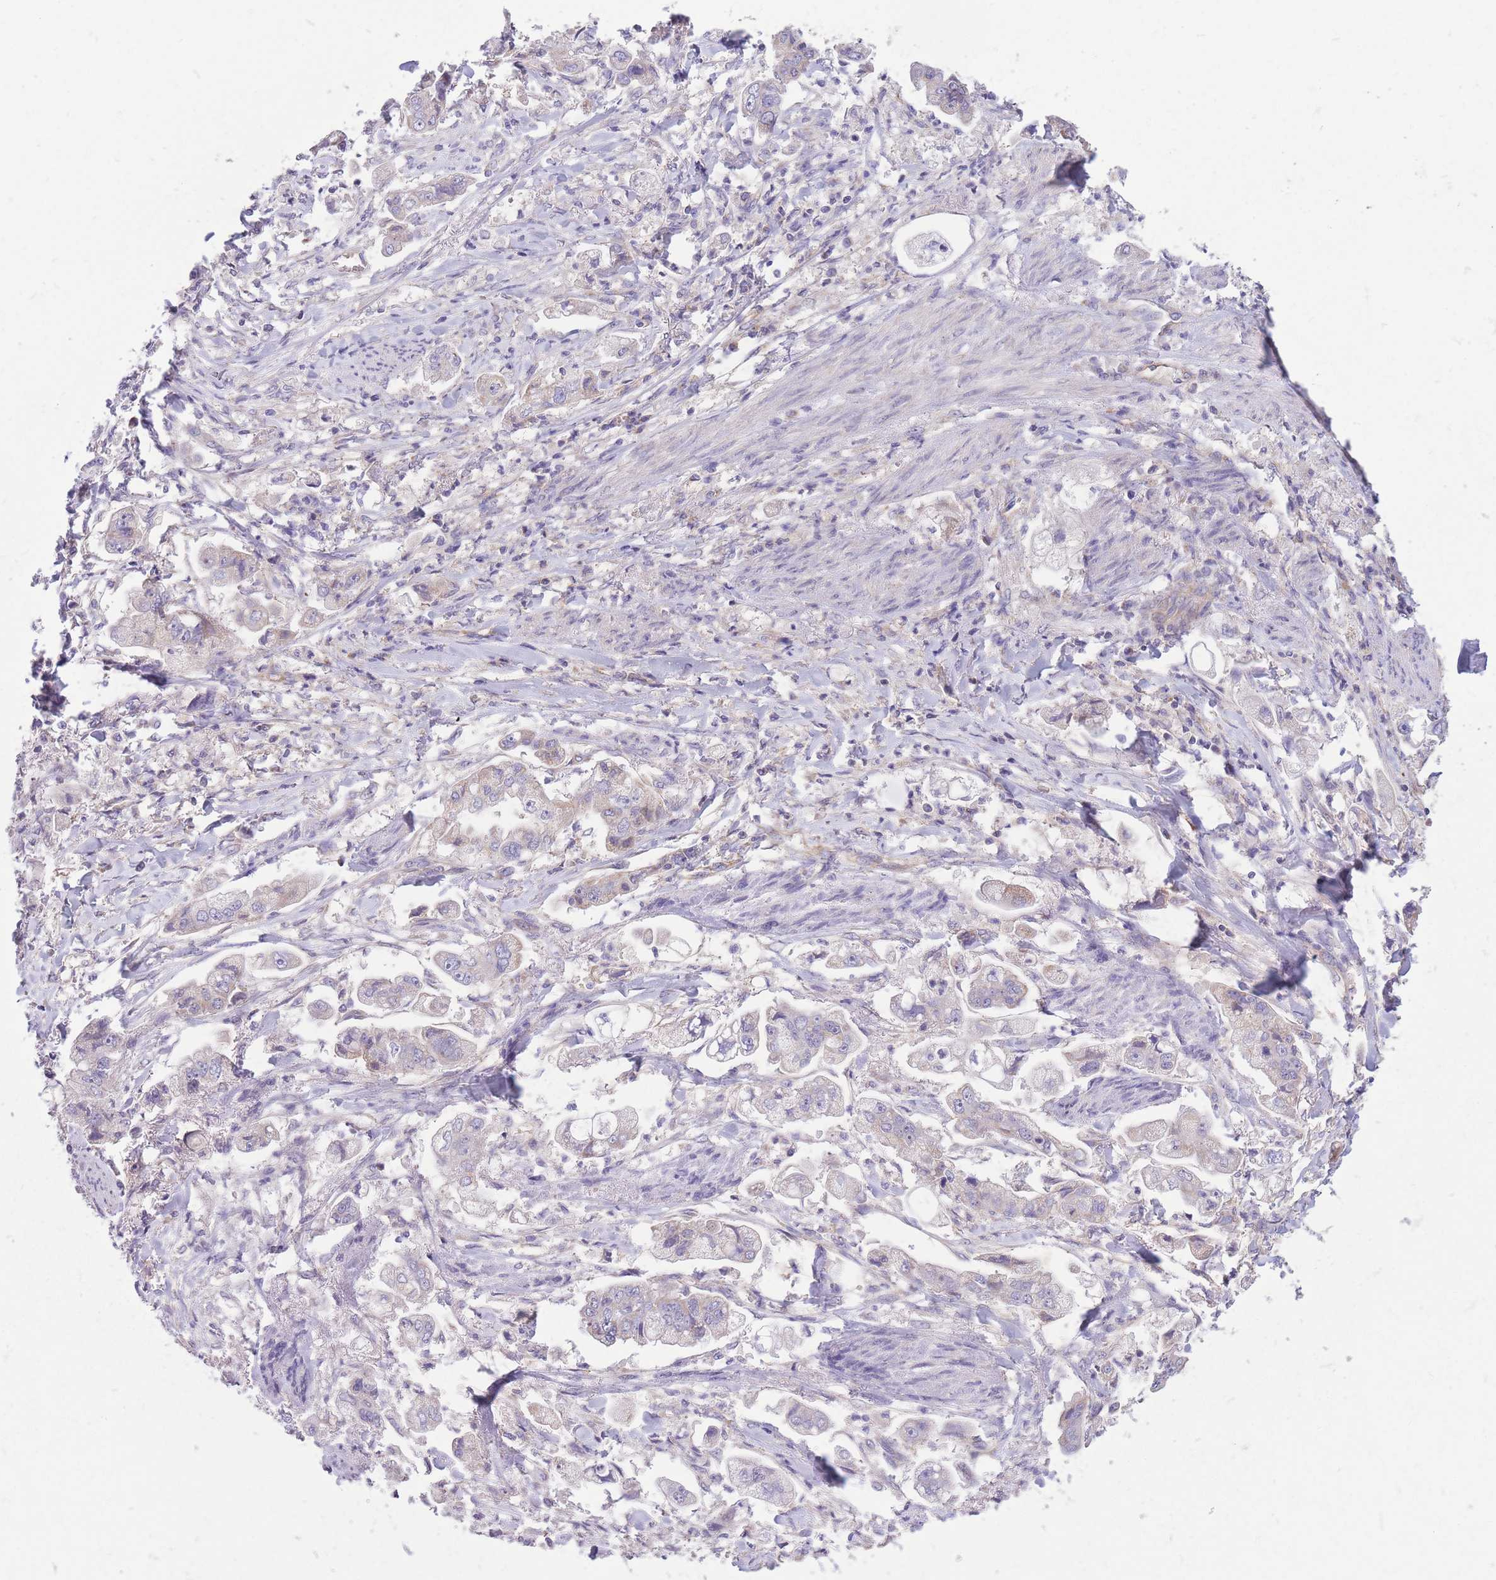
{"staining": {"intensity": "negative", "quantity": "none", "location": "none"}, "tissue": "stomach cancer", "cell_type": "Tumor cells", "image_type": "cancer", "snomed": [{"axis": "morphology", "description": "Adenocarcinoma, NOS"}, {"axis": "topography", "description": "Stomach"}], "caption": "Immunohistochemistry photomicrograph of neoplastic tissue: stomach cancer (adenocarcinoma) stained with DAB exhibits no significant protein positivity in tumor cells. (DAB immunohistochemistry with hematoxylin counter stain).", "gene": "MRPS9", "patient": {"sex": "male", "age": 62}}